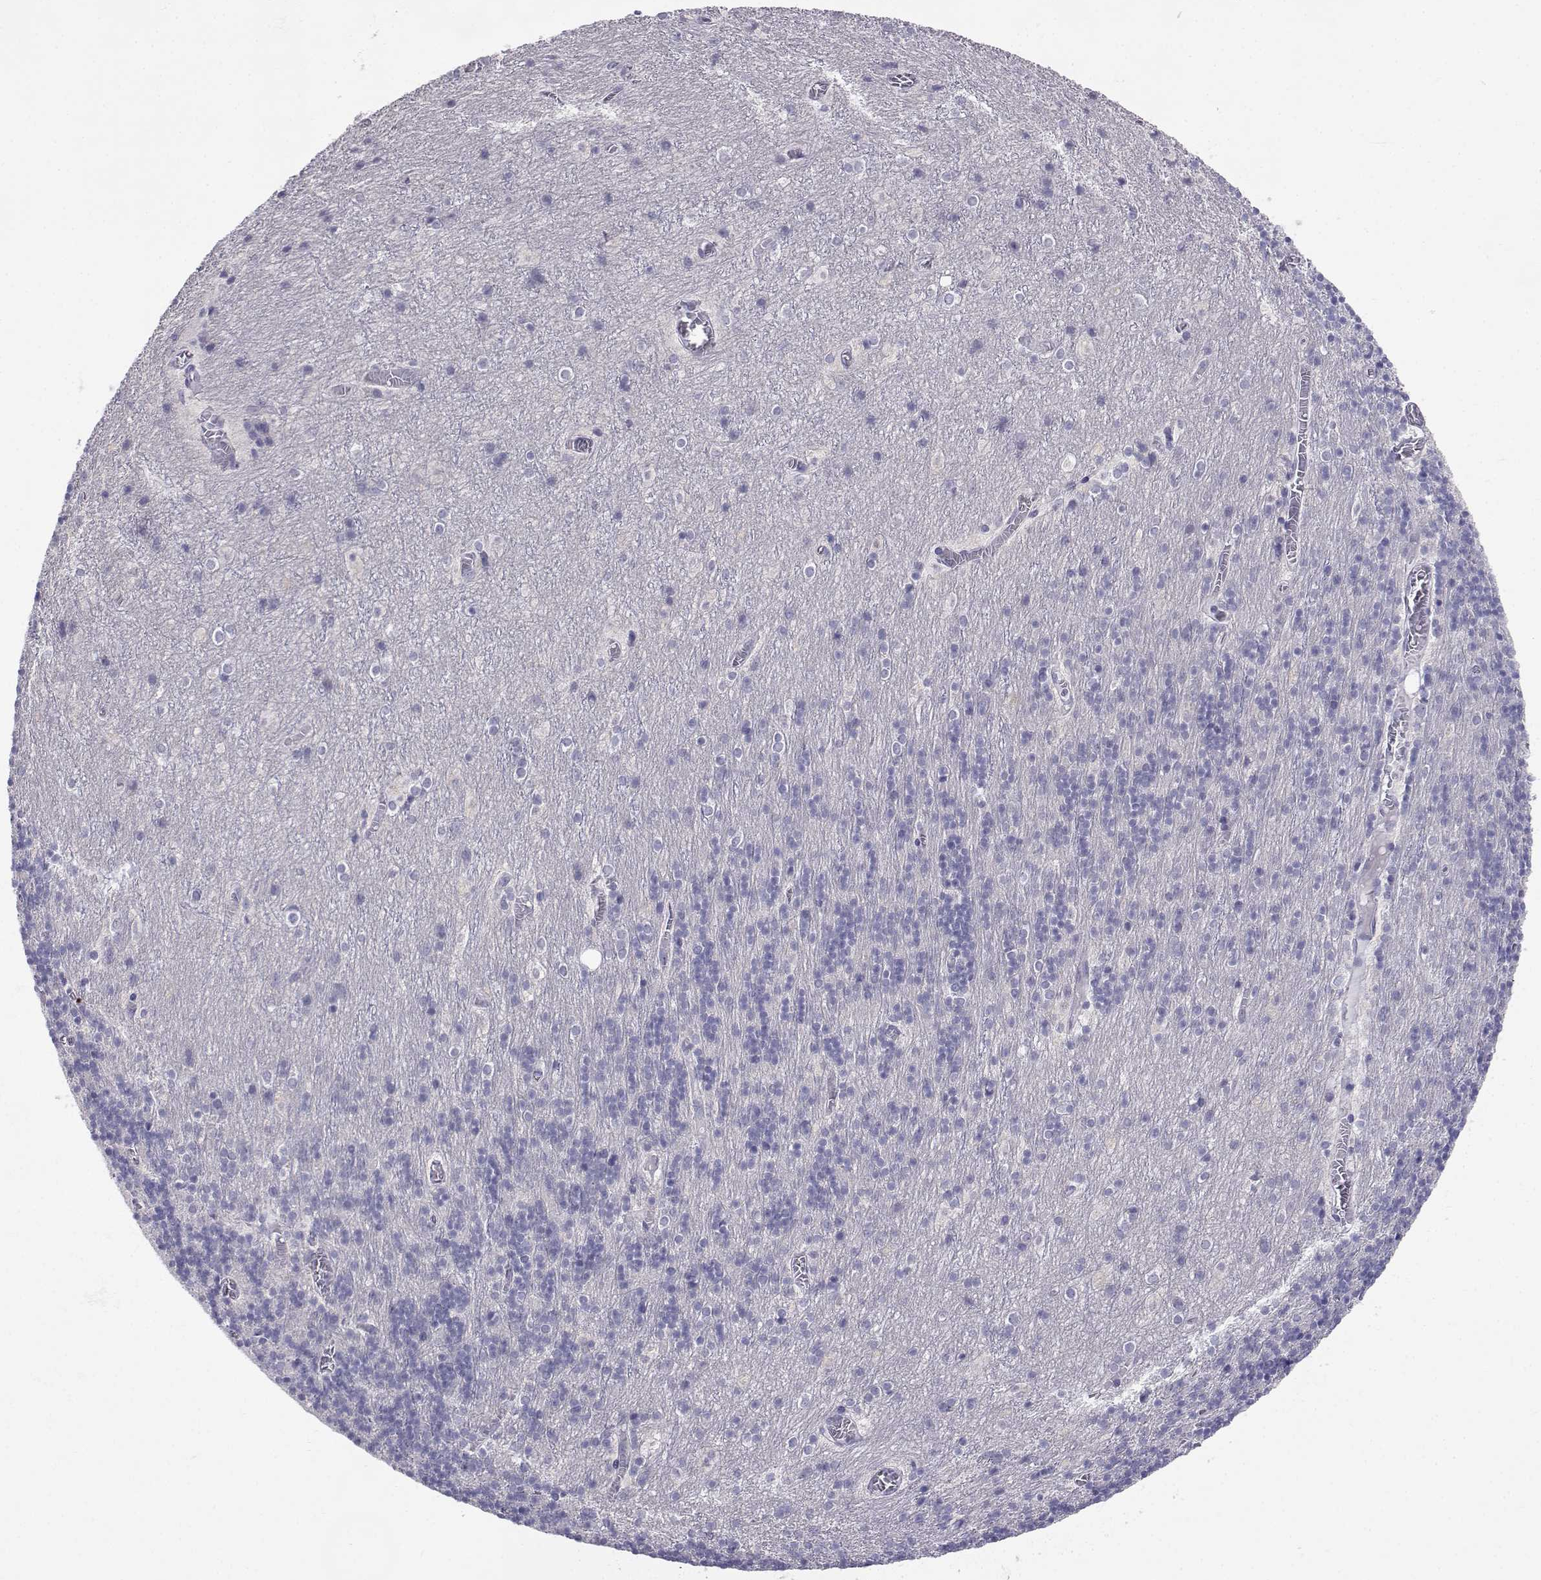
{"staining": {"intensity": "negative", "quantity": "none", "location": "none"}, "tissue": "cerebellum", "cell_type": "Cells in granular layer", "image_type": "normal", "snomed": [{"axis": "morphology", "description": "Normal tissue, NOS"}, {"axis": "topography", "description": "Cerebellum"}], "caption": "The histopathology image displays no staining of cells in granular layer in normal cerebellum. (DAB immunohistochemistry (IHC) with hematoxylin counter stain).", "gene": "SLC6A3", "patient": {"sex": "male", "age": 70}}